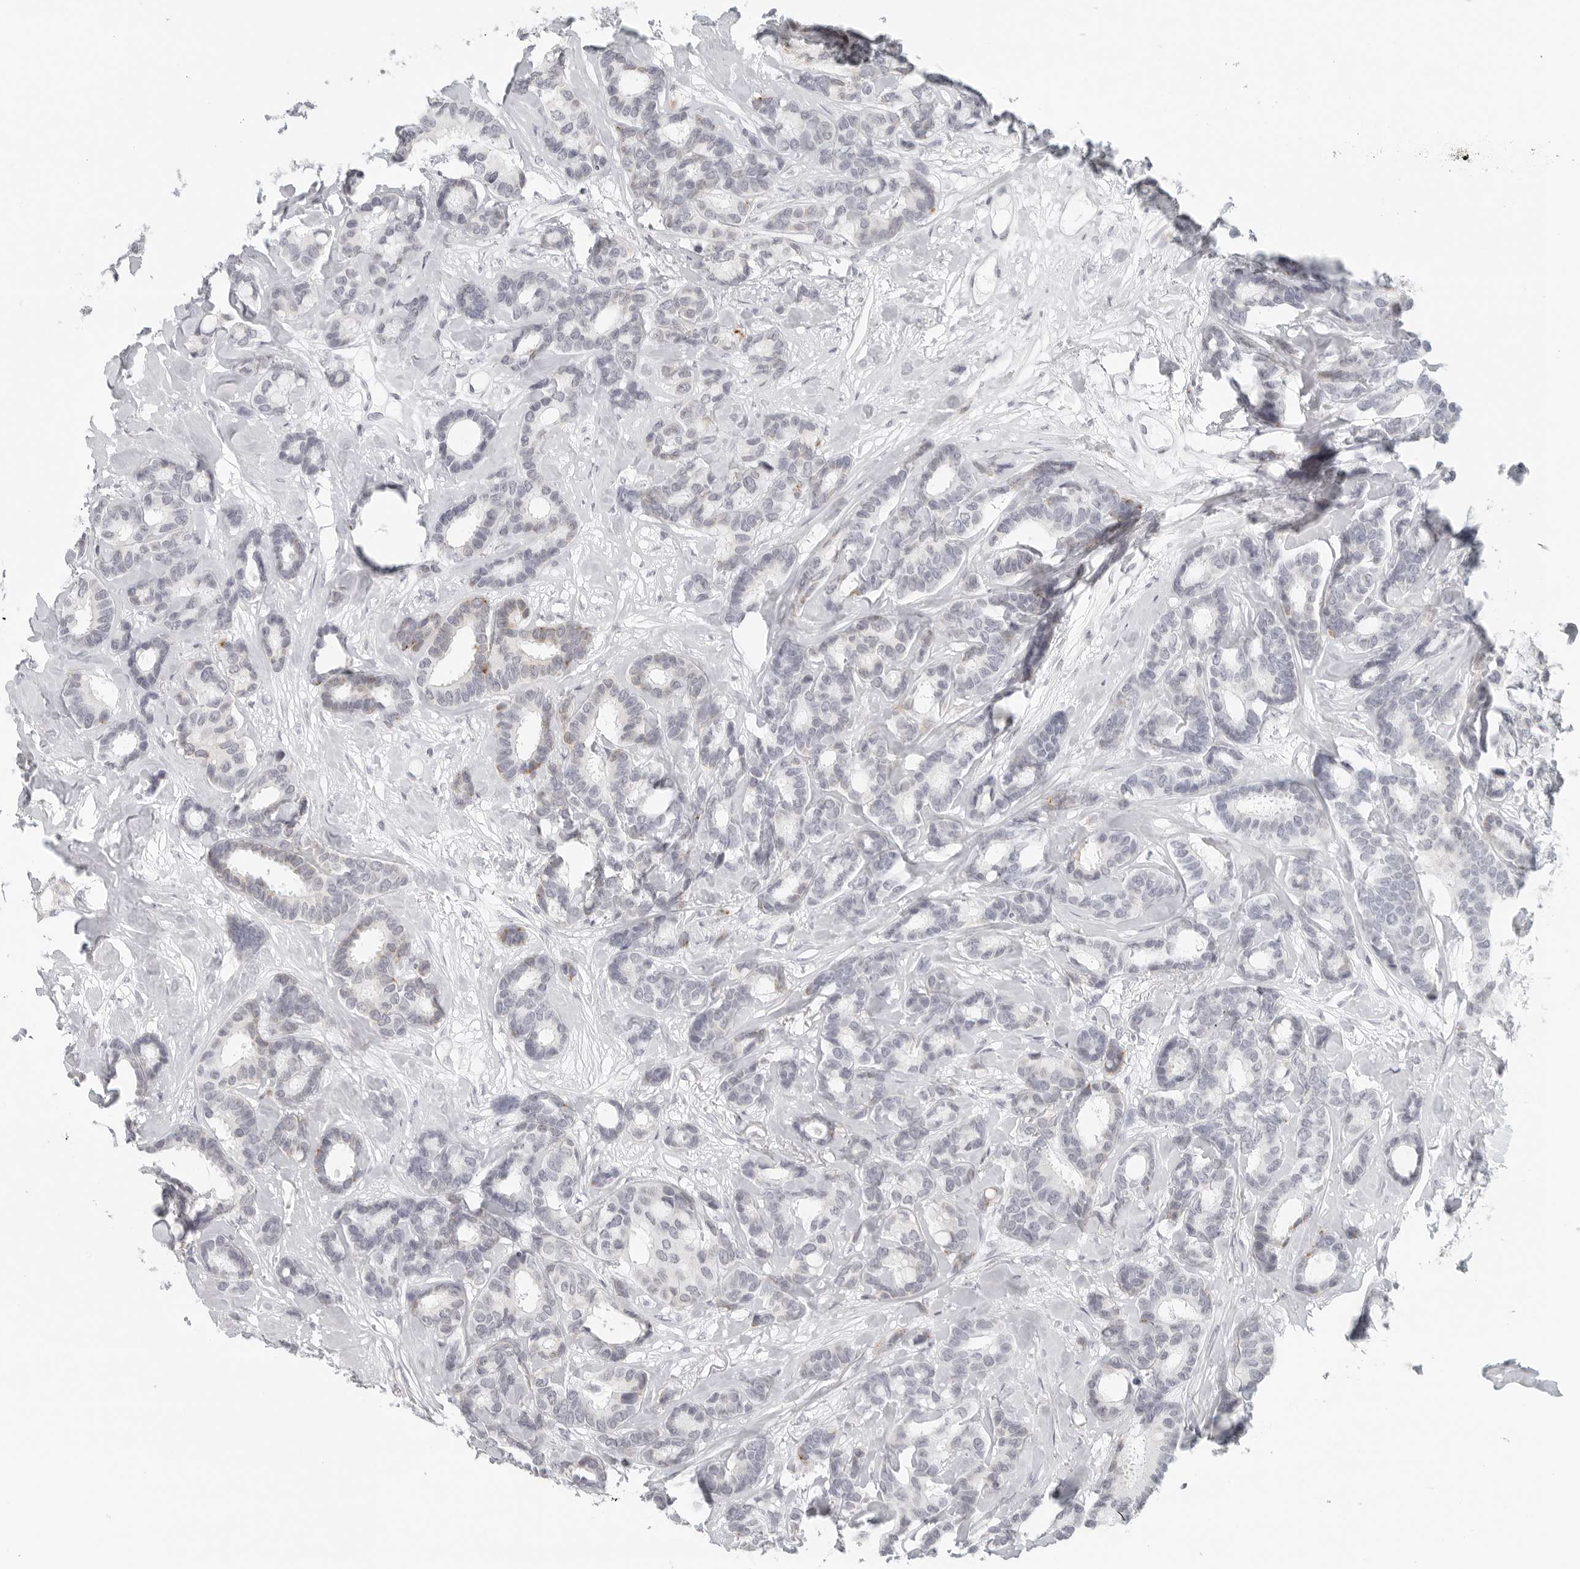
{"staining": {"intensity": "negative", "quantity": "none", "location": "none"}, "tissue": "breast cancer", "cell_type": "Tumor cells", "image_type": "cancer", "snomed": [{"axis": "morphology", "description": "Duct carcinoma"}, {"axis": "topography", "description": "Breast"}], "caption": "Immunohistochemistry (IHC) of breast invasive ductal carcinoma demonstrates no staining in tumor cells. (DAB IHC with hematoxylin counter stain).", "gene": "RPS6KC1", "patient": {"sex": "female", "age": 87}}